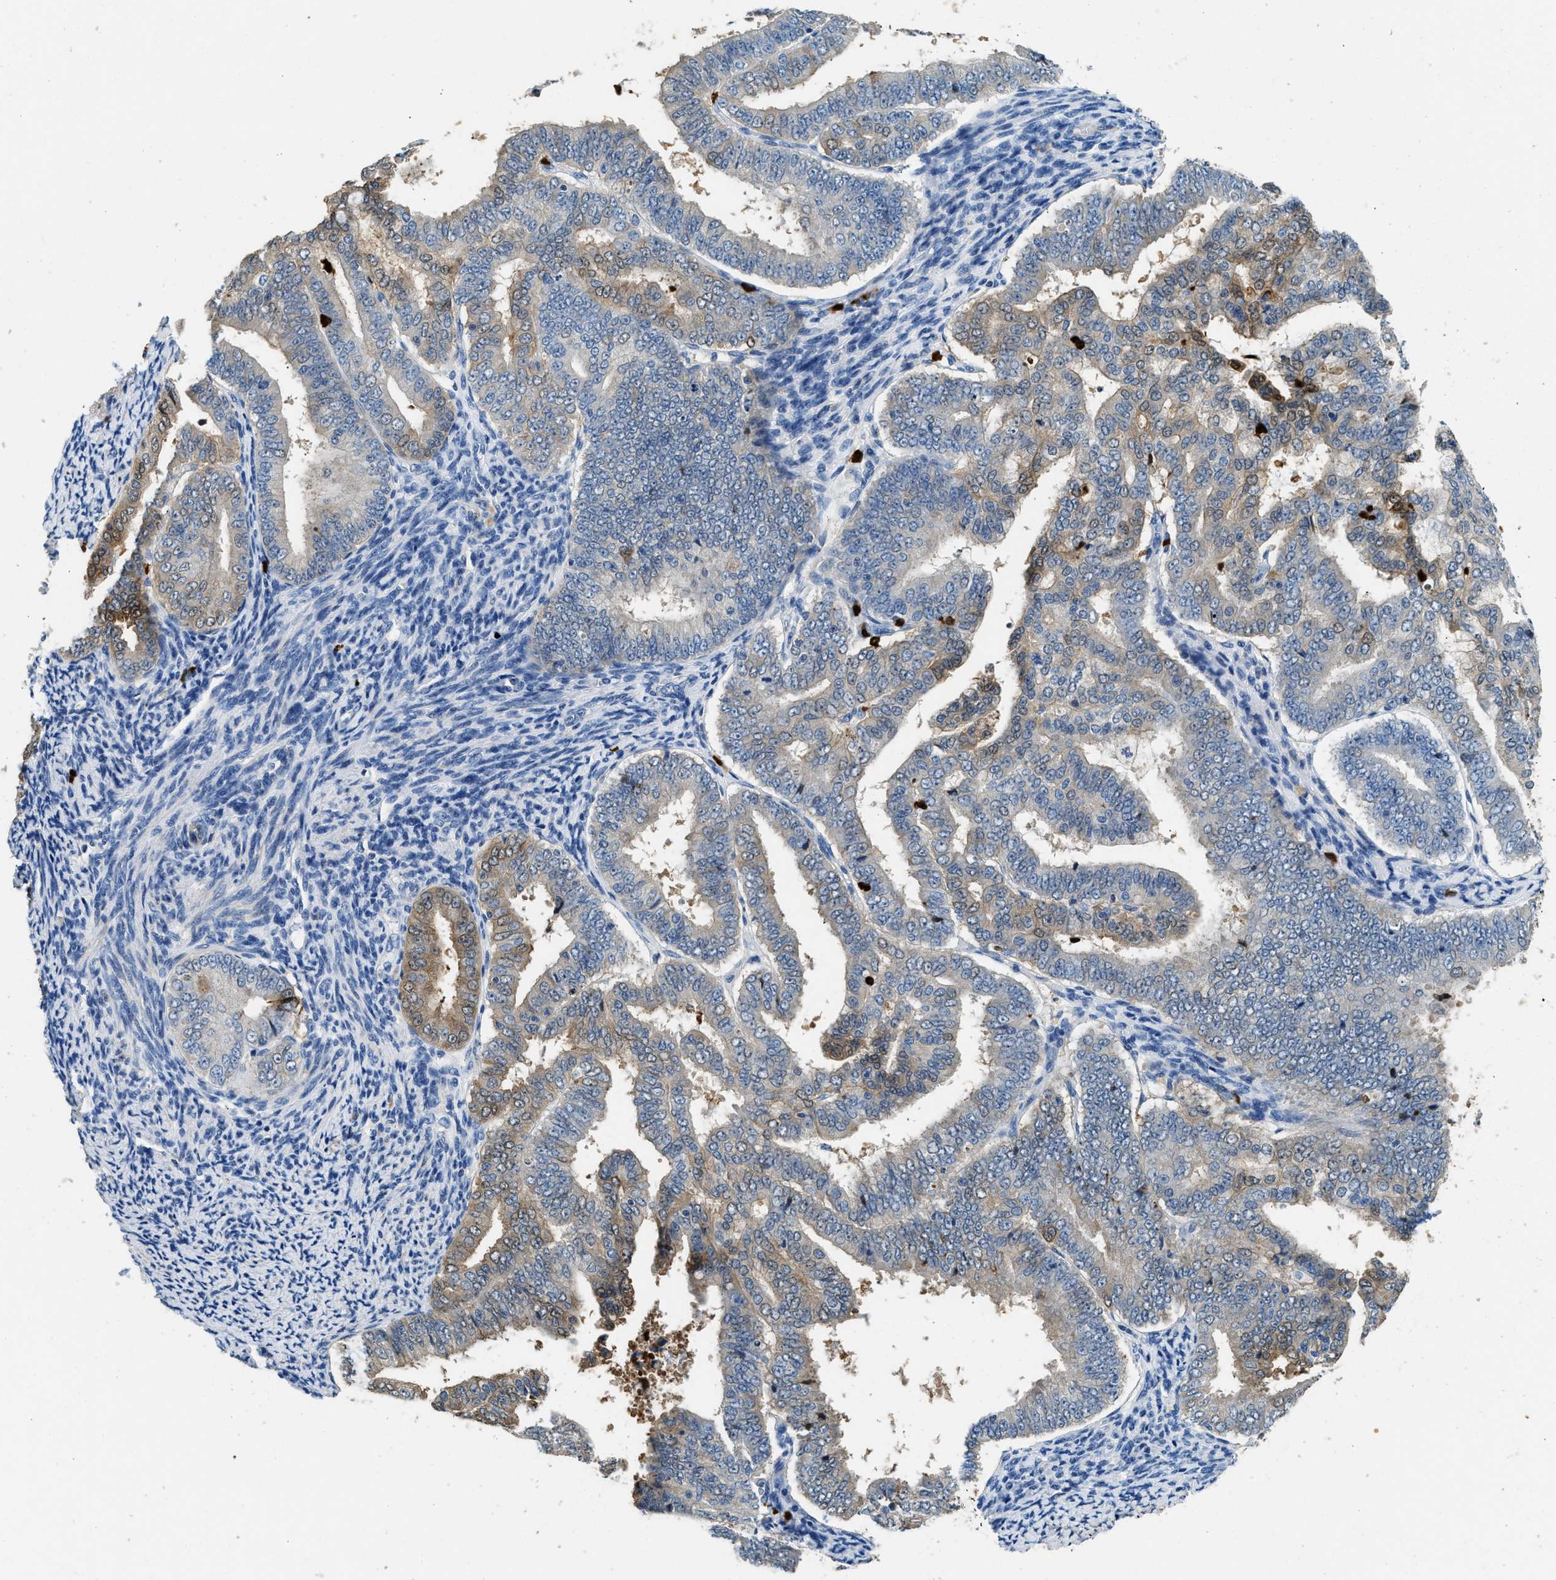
{"staining": {"intensity": "weak", "quantity": "25%-75%", "location": "cytoplasmic/membranous"}, "tissue": "endometrial cancer", "cell_type": "Tumor cells", "image_type": "cancer", "snomed": [{"axis": "morphology", "description": "Adenocarcinoma, NOS"}, {"axis": "topography", "description": "Endometrium"}], "caption": "This is a histology image of immunohistochemistry (IHC) staining of endometrial cancer (adenocarcinoma), which shows weak positivity in the cytoplasmic/membranous of tumor cells.", "gene": "ANXA3", "patient": {"sex": "female", "age": 63}}